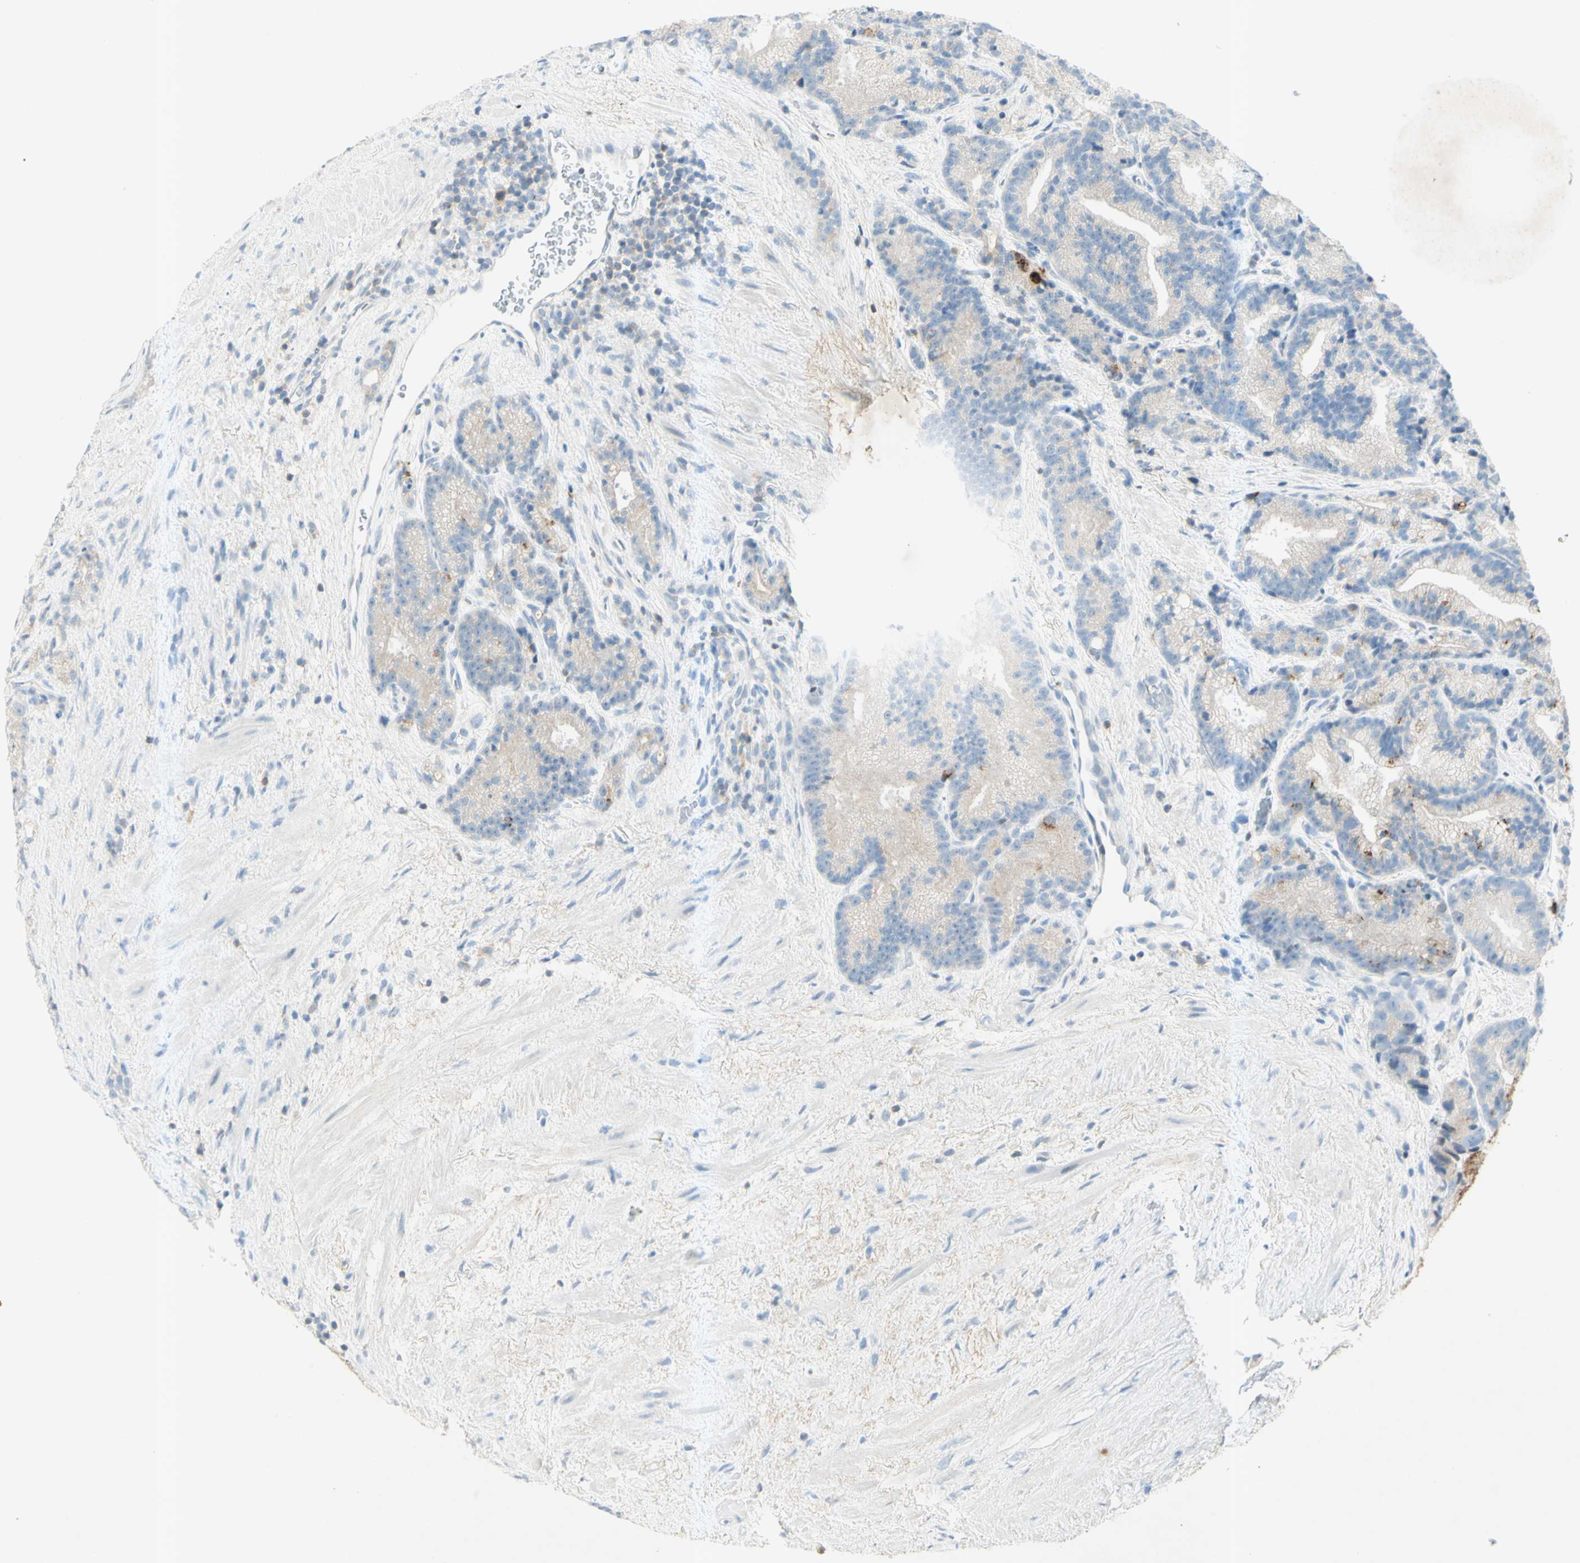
{"staining": {"intensity": "weak", "quantity": "25%-75%", "location": "cytoplasmic/membranous"}, "tissue": "prostate cancer", "cell_type": "Tumor cells", "image_type": "cancer", "snomed": [{"axis": "morphology", "description": "Adenocarcinoma, Low grade"}, {"axis": "topography", "description": "Prostate"}], "caption": "This photomicrograph demonstrates immunohistochemistry staining of human low-grade adenocarcinoma (prostate), with low weak cytoplasmic/membranous staining in about 25%-75% of tumor cells.", "gene": "GDF15", "patient": {"sex": "male", "age": 89}}